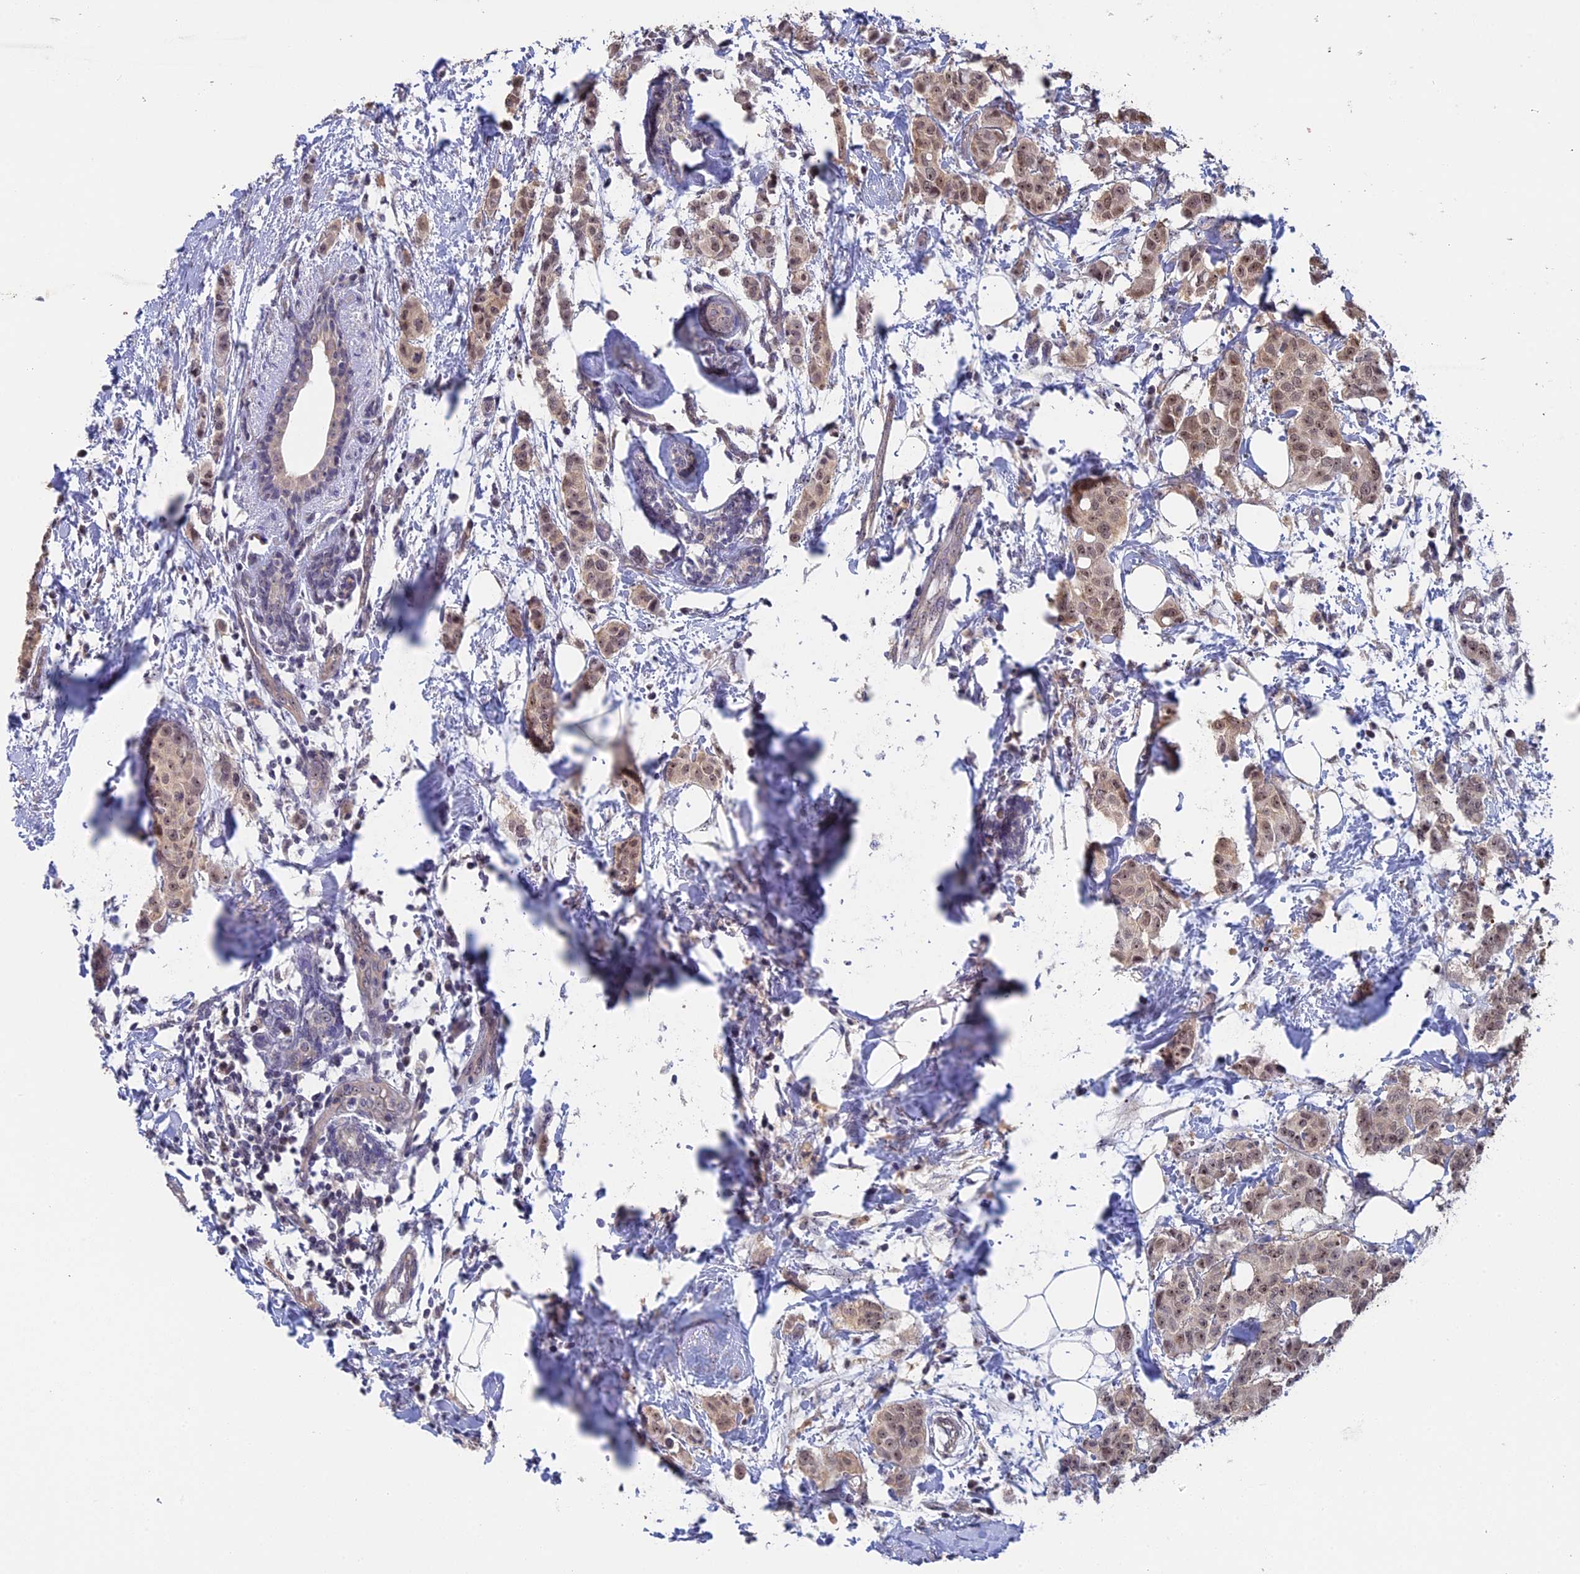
{"staining": {"intensity": "weak", "quantity": ">75%", "location": "nuclear"}, "tissue": "breast cancer", "cell_type": "Tumor cells", "image_type": "cancer", "snomed": [{"axis": "morphology", "description": "Duct carcinoma"}, {"axis": "topography", "description": "Breast"}], "caption": "Breast cancer stained with a protein marker reveals weak staining in tumor cells.", "gene": "FAM98C", "patient": {"sex": "female", "age": 40}}